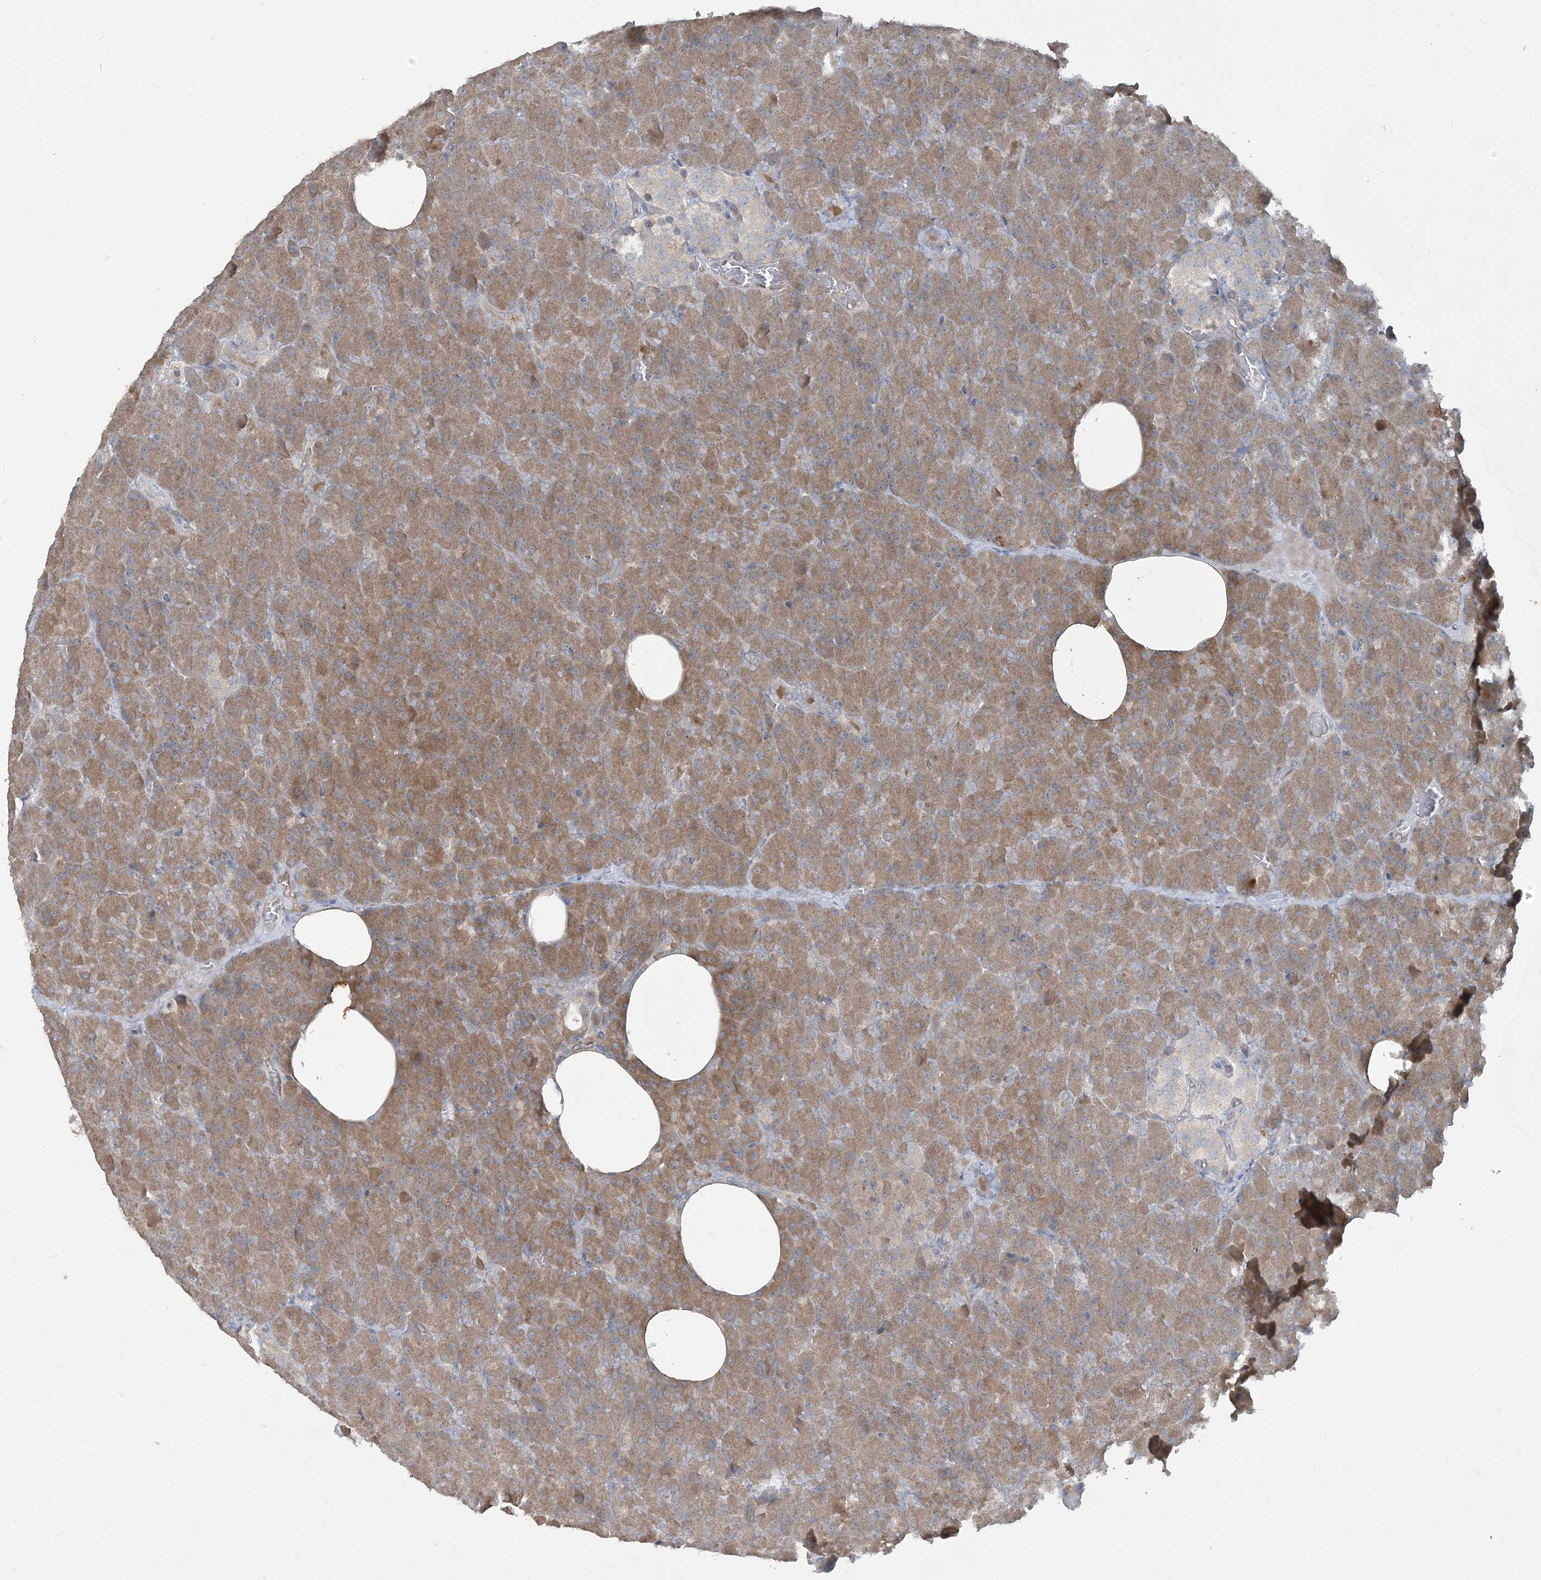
{"staining": {"intensity": "moderate", "quantity": ">75%", "location": "cytoplasmic/membranous"}, "tissue": "pancreas", "cell_type": "Exocrine glandular cells", "image_type": "normal", "snomed": [{"axis": "morphology", "description": "Normal tissue, NOS"}, {"axis": "morphology", "description": "Carcinoid, malignant, NOS"}, {"axis": "topography", "description": "Pancreas"}], "caption": "Normal pancreas displays moderate cytoplasmic/membranous positivity in approximately >75% of exocrine glandular cells, visualized by immunohistochemistry.", "gene": "CDS1", "patient": {"sex": "female", "age": 35}}